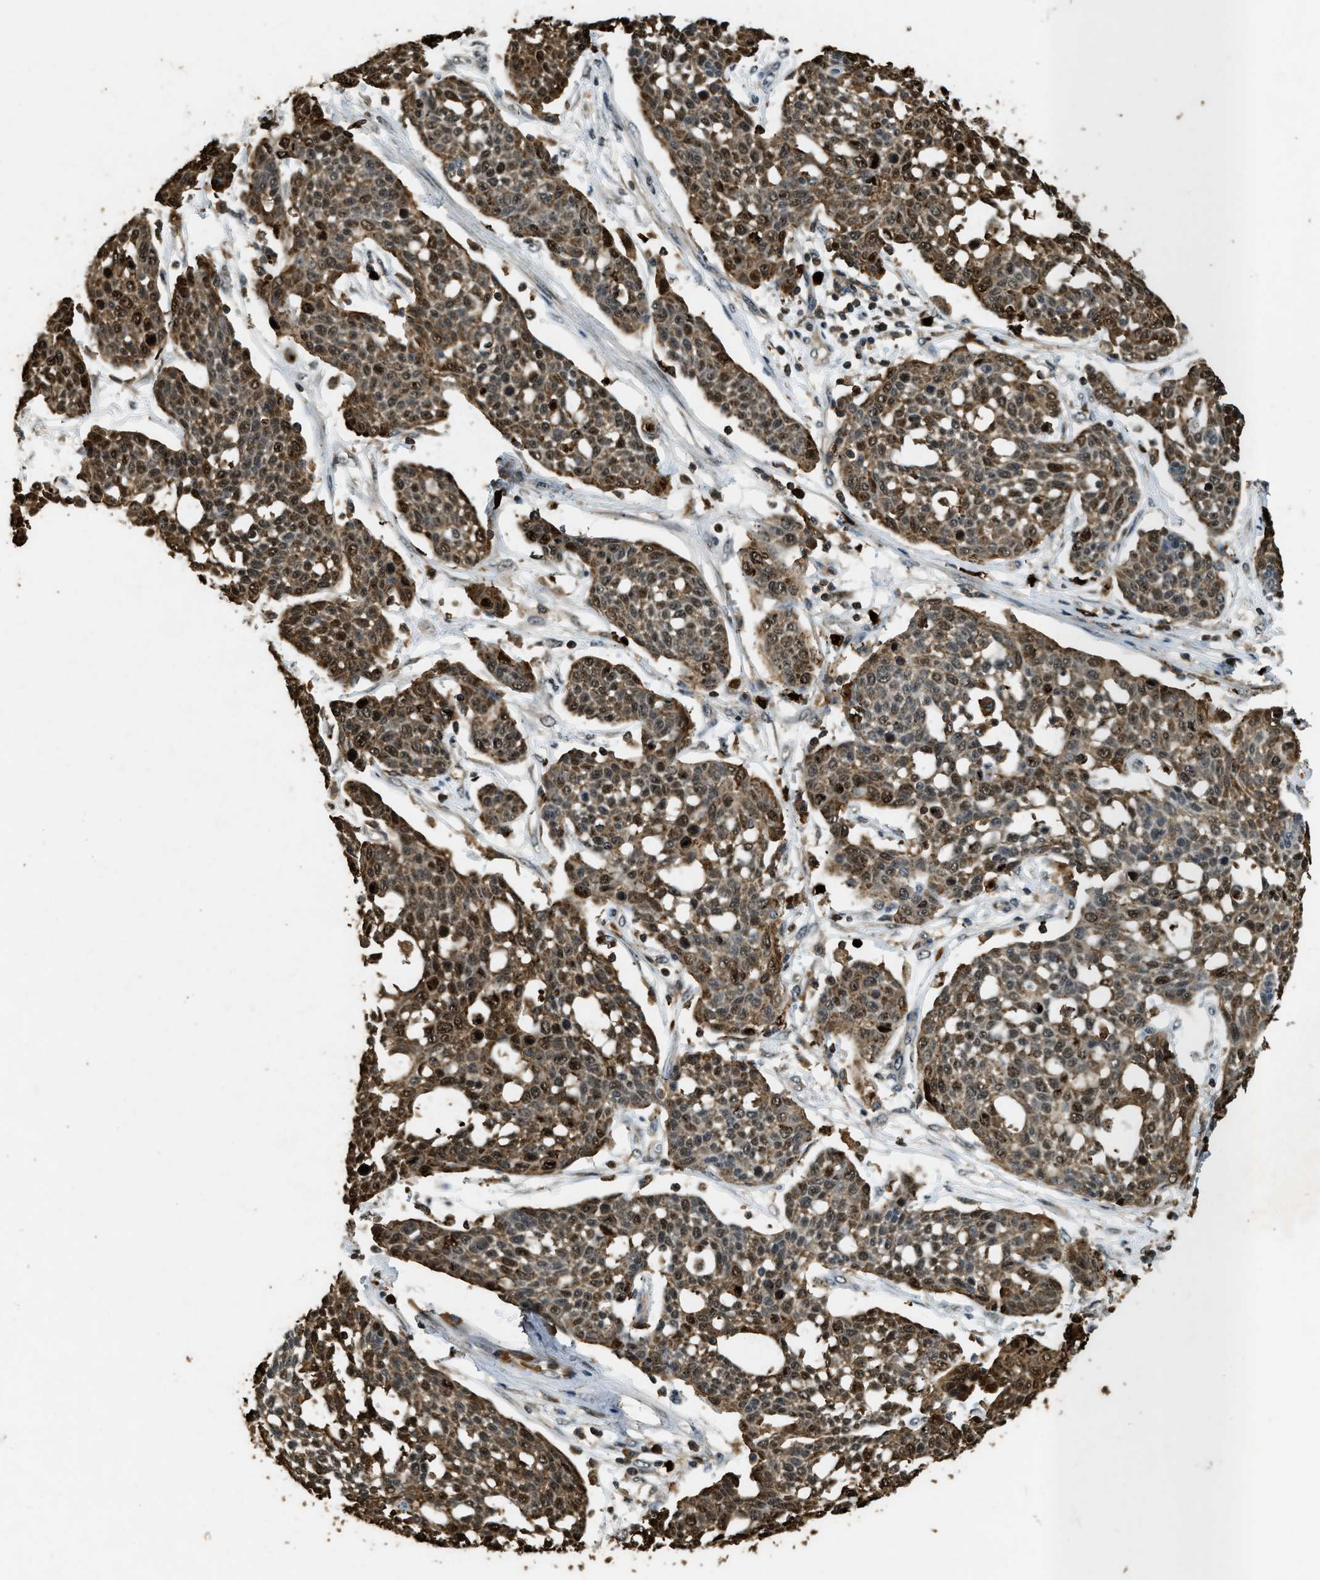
{"staining": {"intensity": "moderate", "quantity": ">75%", "location": "cytoplasmic/membranous,nuclear"}, "tissue": "cervical cancer", "cell_type": "Tumor cells", "image_type": "cancer", "snomed": [{"axis": "morphology", "description": "Squamous cell carcinoma, NOS"}, {"axis": "topography", "description": "Cervix"}], "caption": "Approximately >75% of tumor cells in human cervical squamous cell carcinoma demonstrate moderate cytoplasmic/membranous and nuclear protein staining as visualized by brown immunohistochemical staining.", "gene": "RNF141", "patient": {"sex": "female", "age": 34}}